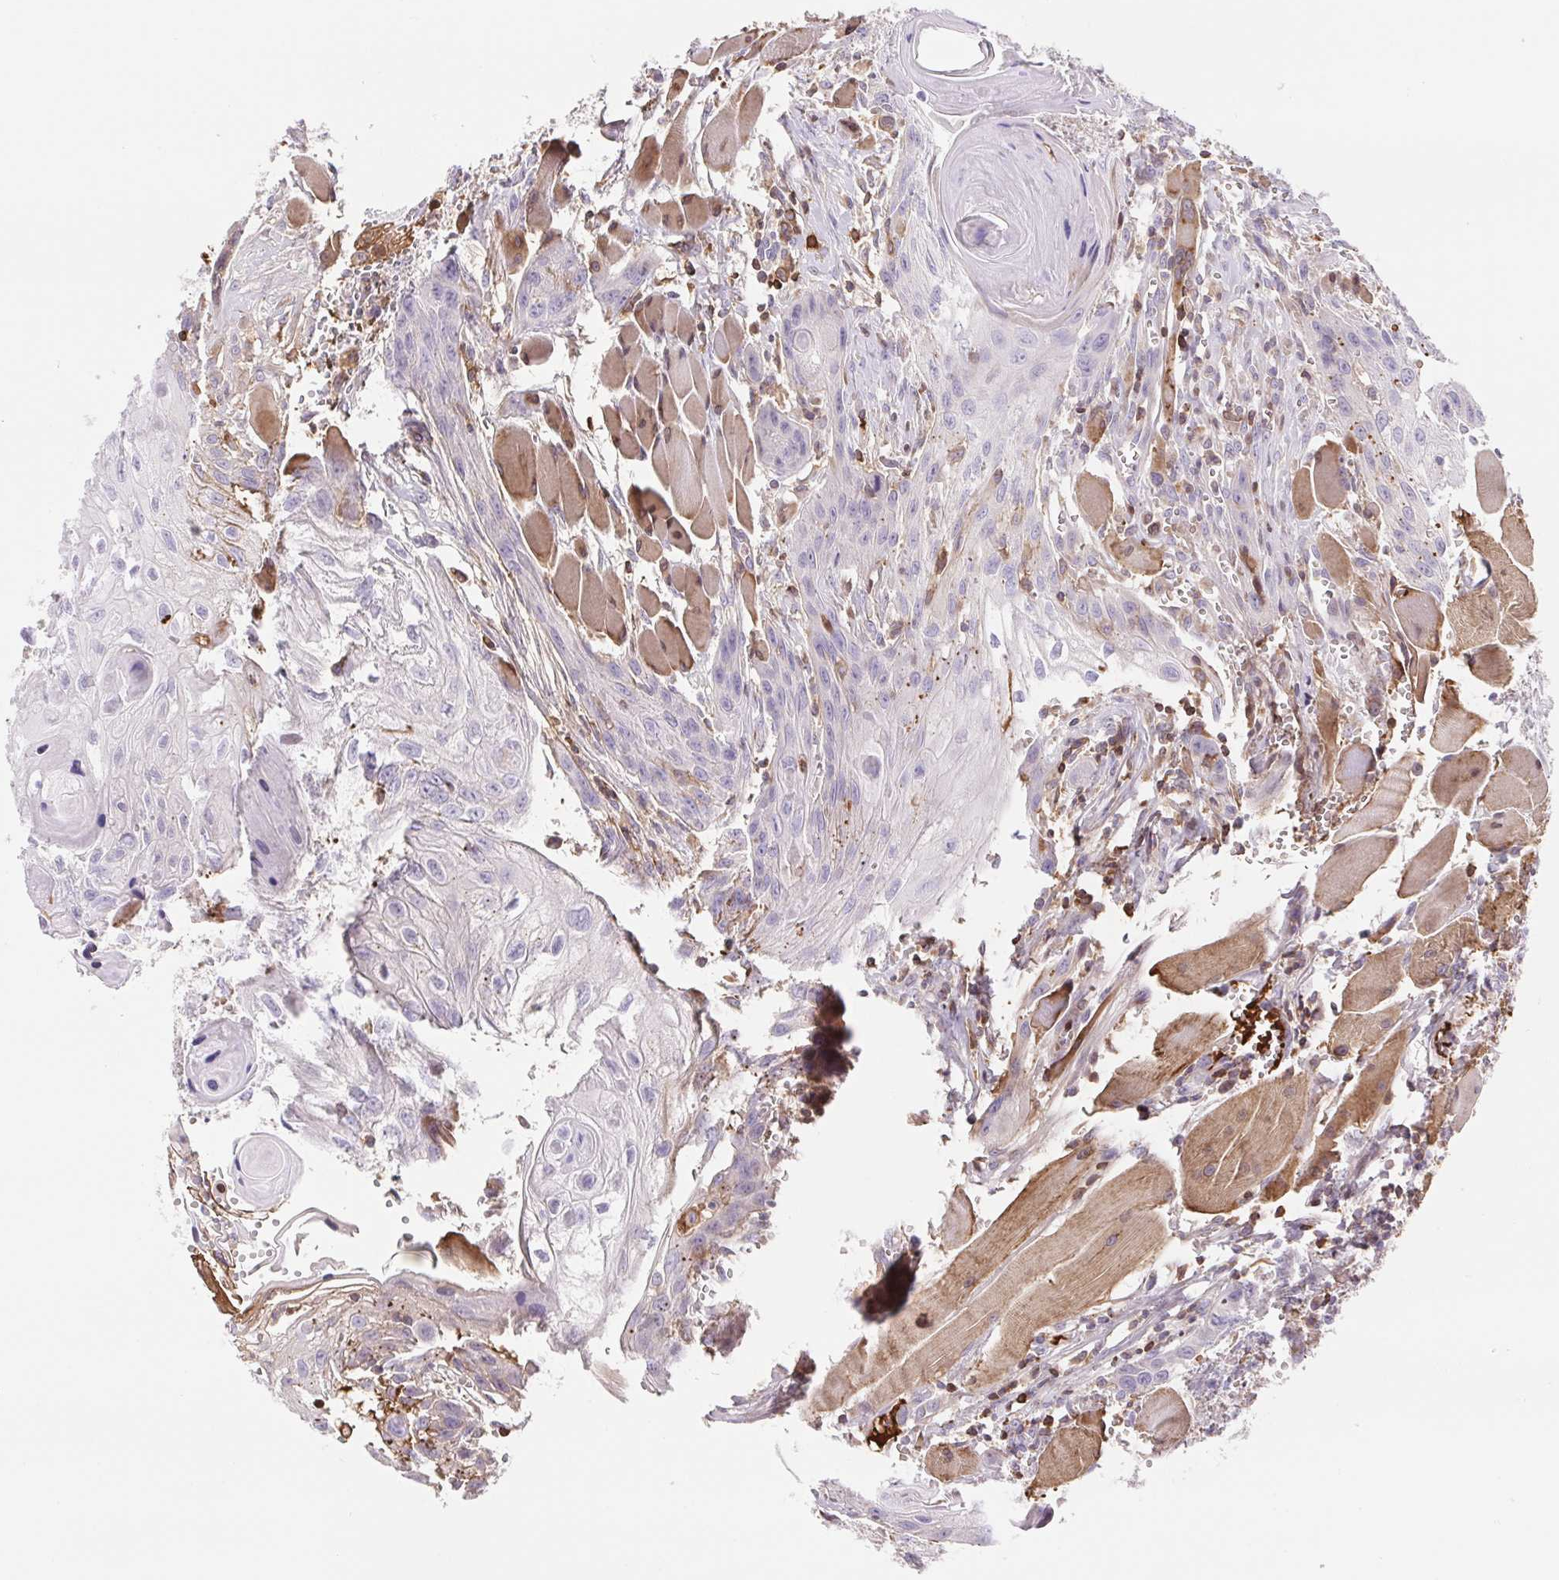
{"staining": {"intensity": "negative", "quantity": "none", "location": "none"}, "tissue": "head and neck cancer", "cell_type": "Tumor cells", "image_type": "cancer", "snomed": [{"axis": "morphology", "description": "Squamous cell carcinoma, NOS"}, {"axis": "topography", "description": "Oral tissue"}, {"axis": "topography", "description": "Head-Neck"}], "caption": "Immunohistochemical staining of human head and neck cancer demonstrates no significant staining in tumor cells. (Stains: DAB immunohistochemistry (IHC) with hematoxylin counter stain, Microscopy: brightfield microscopy at high magnification).", "gene": "TPRG1", "patient": {"sex": "male", "age": 58}}